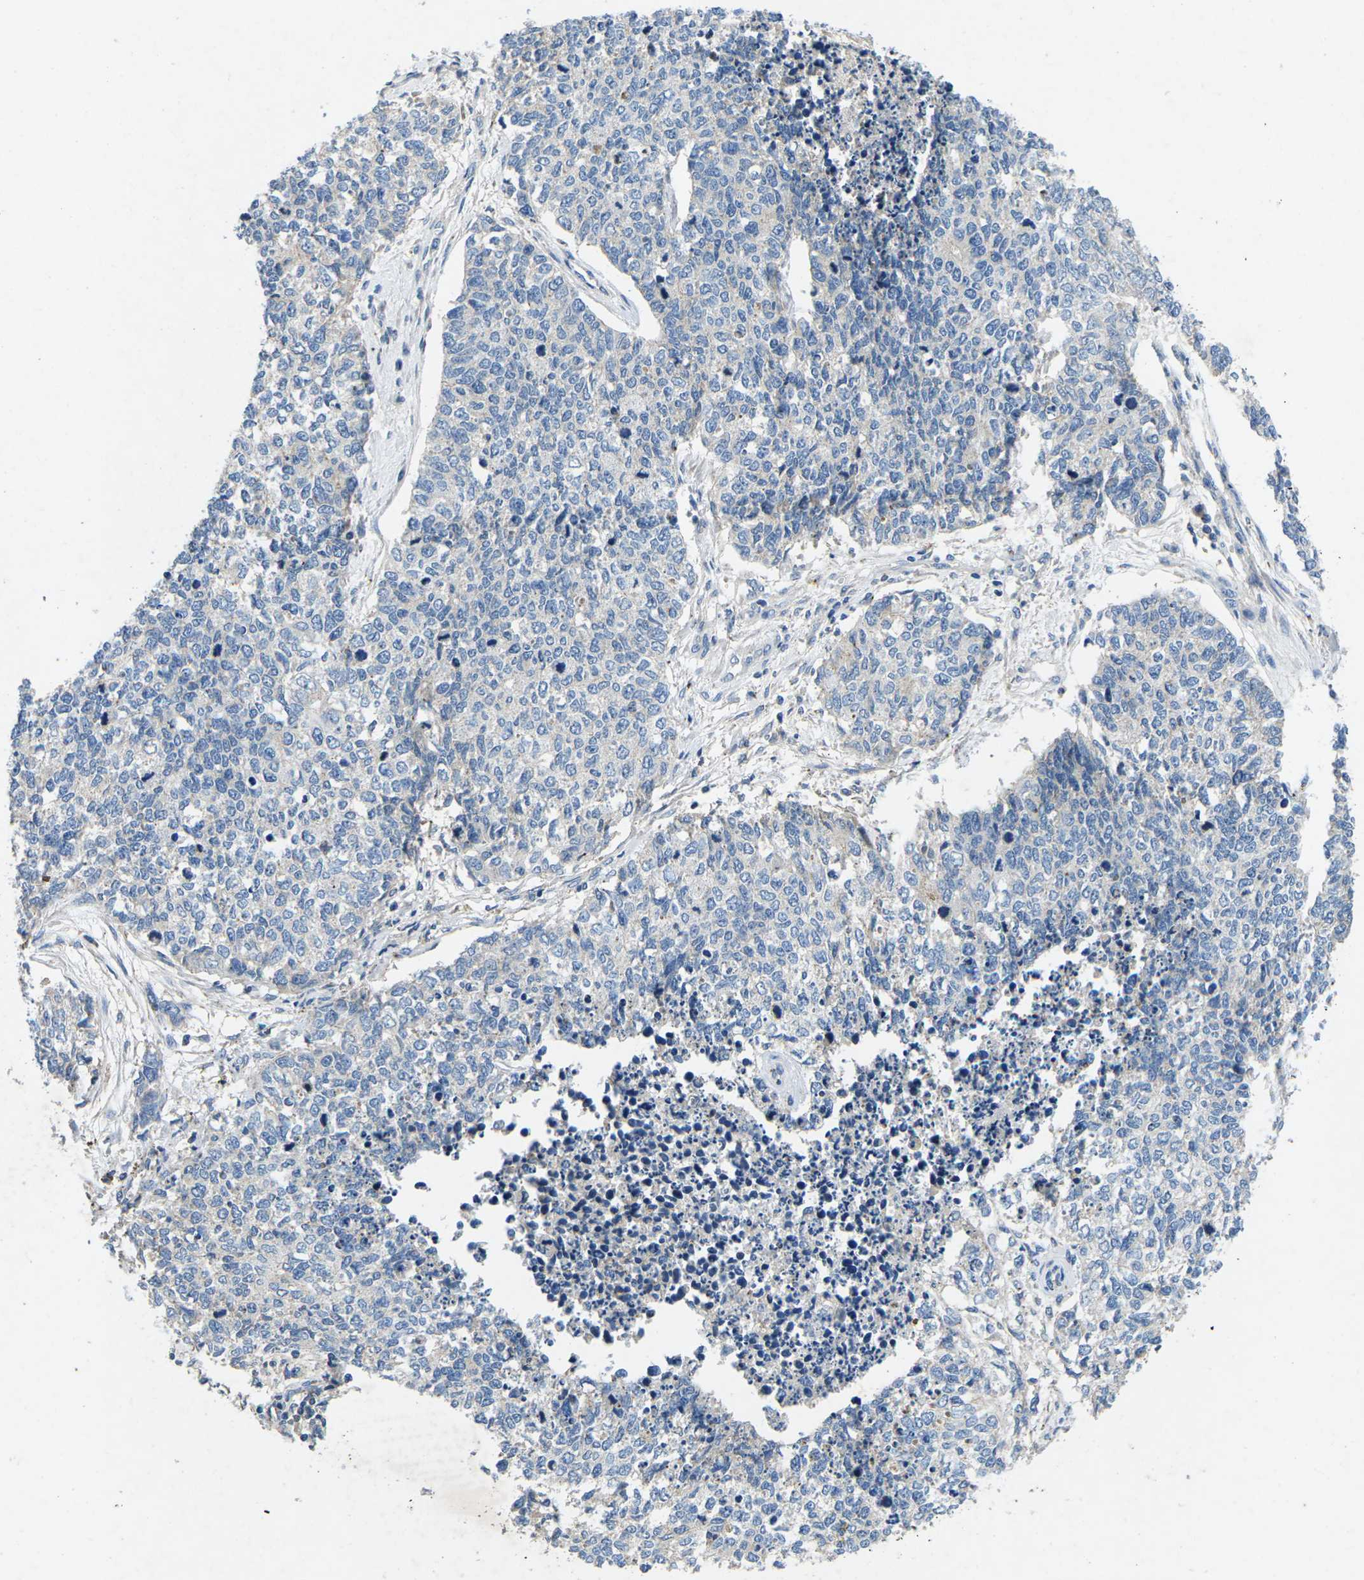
{"staining": {"intensity": "negative", "quantity": "none", "location": "none"}, "tissue": "cervical cancer", "cell_type": "Tumor cells", "image_type": "cancer", "snomed": [{"axis": "morphology", "description": "Squamous cell carcinoma, NOS"}, {"axis": "topography", "description": "Cervix"}], "caption": "Immunohistochemistry (IHC) photomicrograph of neoplastic tissue: squamous cell carcinoma (cervical) stained with DAB shows no significant protein expression in tumor cells.", "gene": "PDCD6IP", "patient": {"sex": "female", "age": 63}}